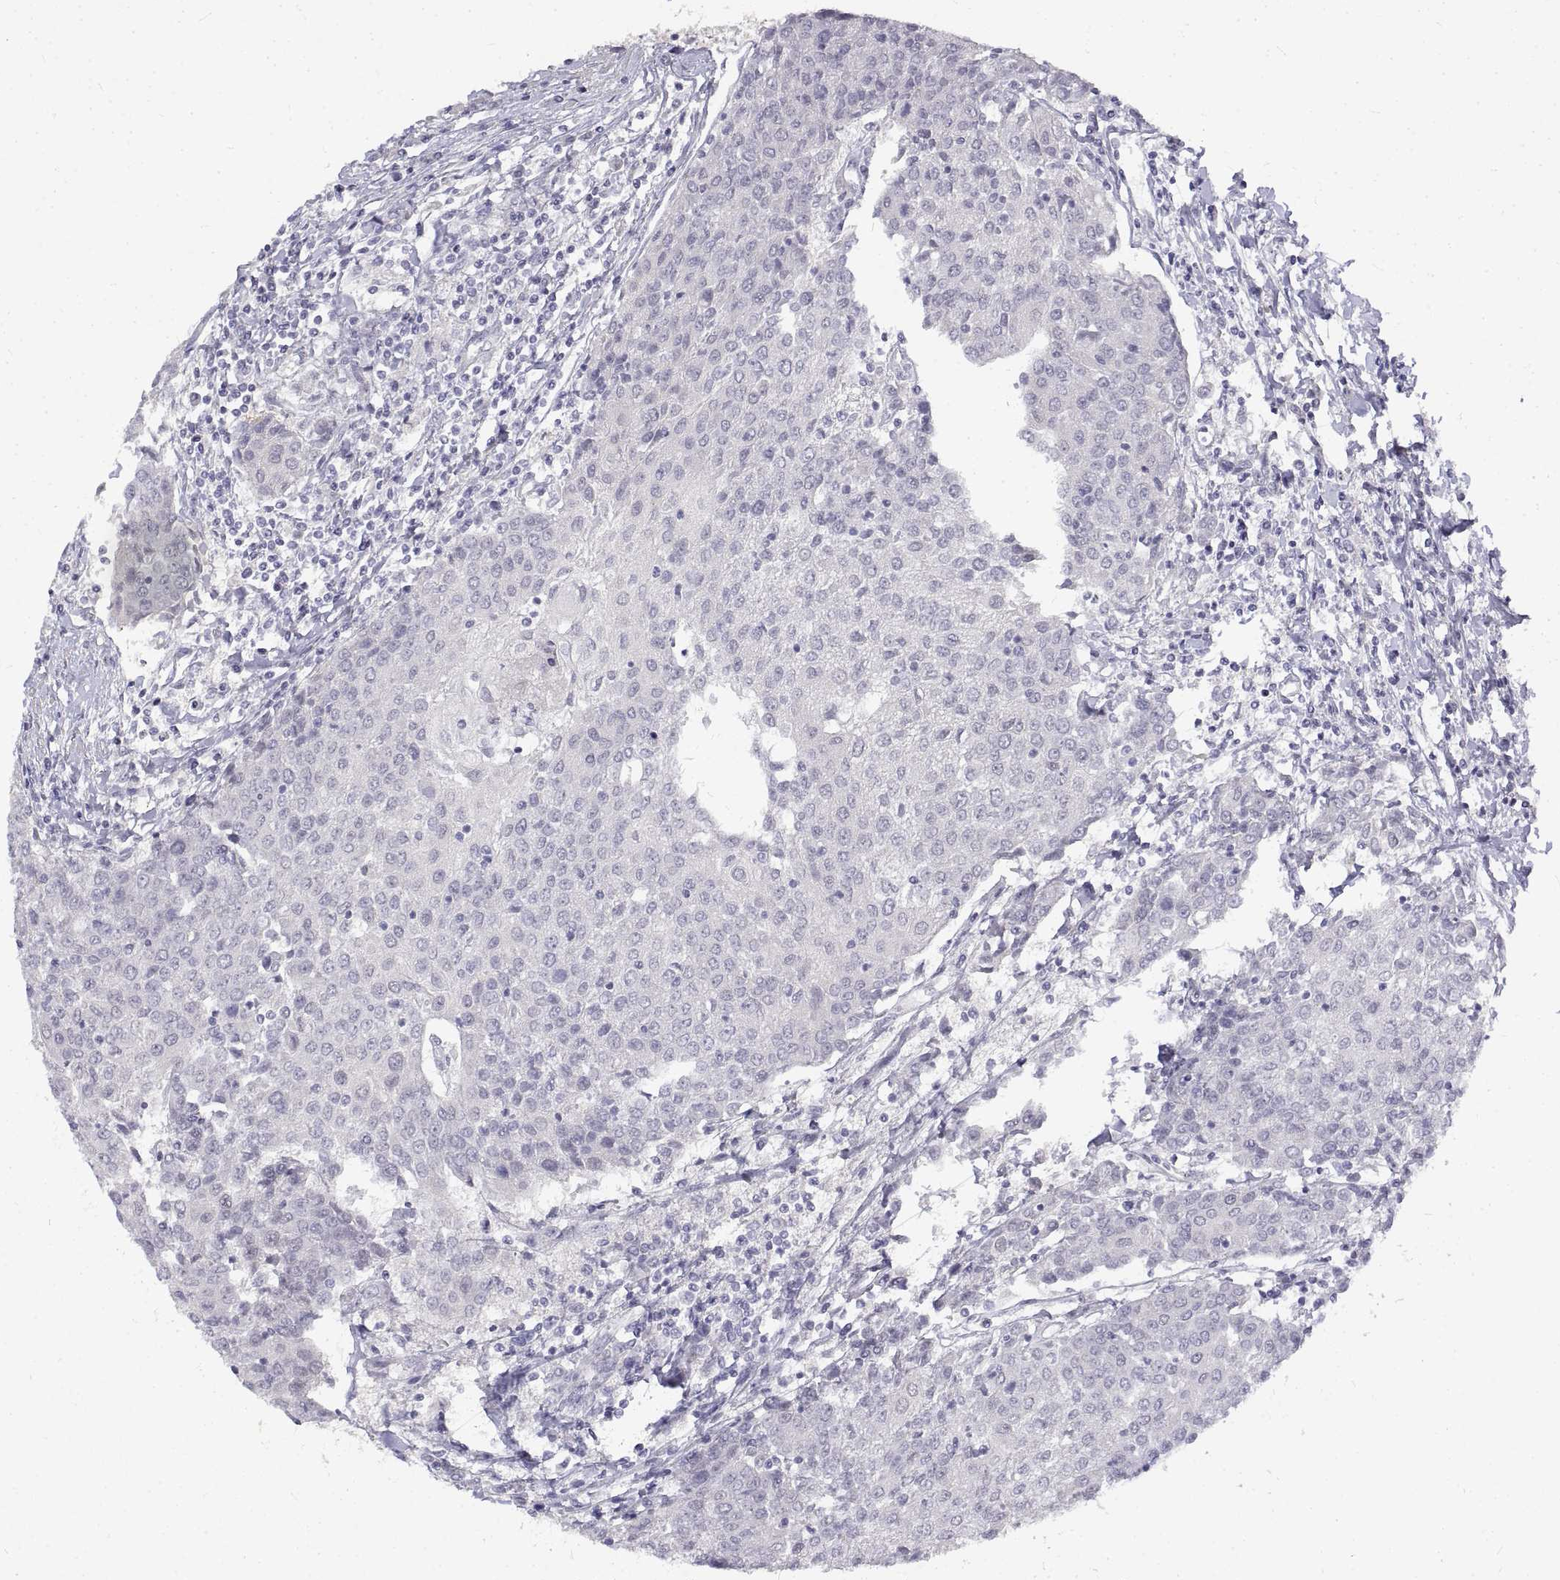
{"staining": {"intensity": "negative", "quantity": "none", "location": "none"}, "tissue": "urothelial cancer", "cell_type": "Tumor cells", "image_type": "cancer", "snomed": [{"axis": "morphology", "description": "Urothelial carcinoma, High grade"}, {"axis": "topography", "description": "Urinary bladder"}], "caption": "Tumor cells are negative for protein expression in human urothelial cancer.", "gene": "ANO2", "patient": {"sex": "female", "age": 85}}